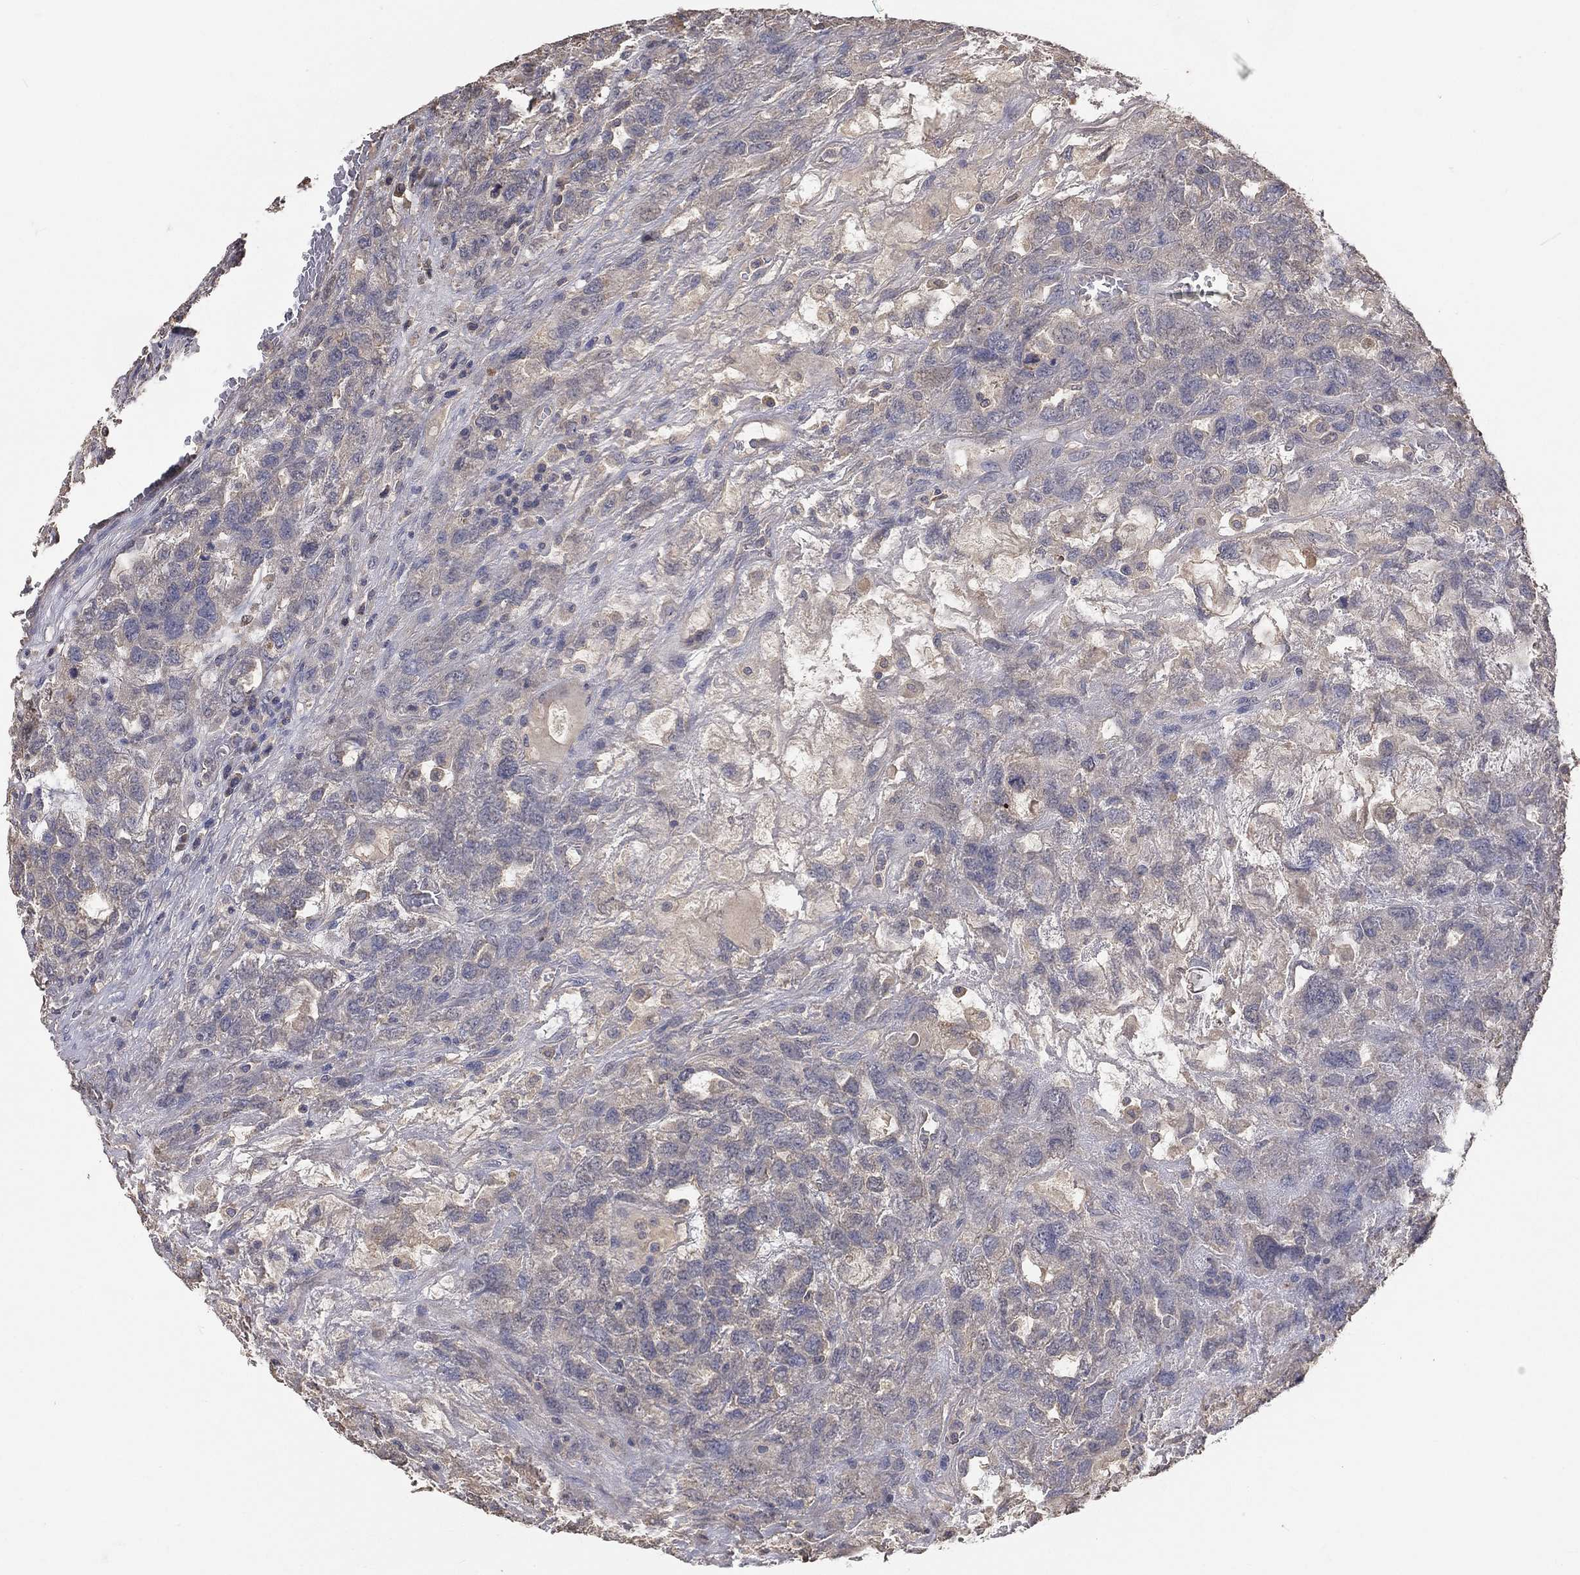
{"staining": {"intensity": "negative", "quantity": "none", "location": "none"}, "tissue": "testis cancer", "cell_type": "Tumor cells", "image_type": "cancer", "snomed": [{"axis": "morphology", "description": "Seminoma, NOS"}, {"axis": "topography", "description": "Testis"}], "caption": "Immunohistochemical staining of human seminoma (testis) displays no significant positivity in tumor cells. The staining is performed using DAB brown chromogen with nuclei counter-stained in using hematoxylin.", "gene": "SNAP25", "patient": {"sex": "male", "age": 52}}